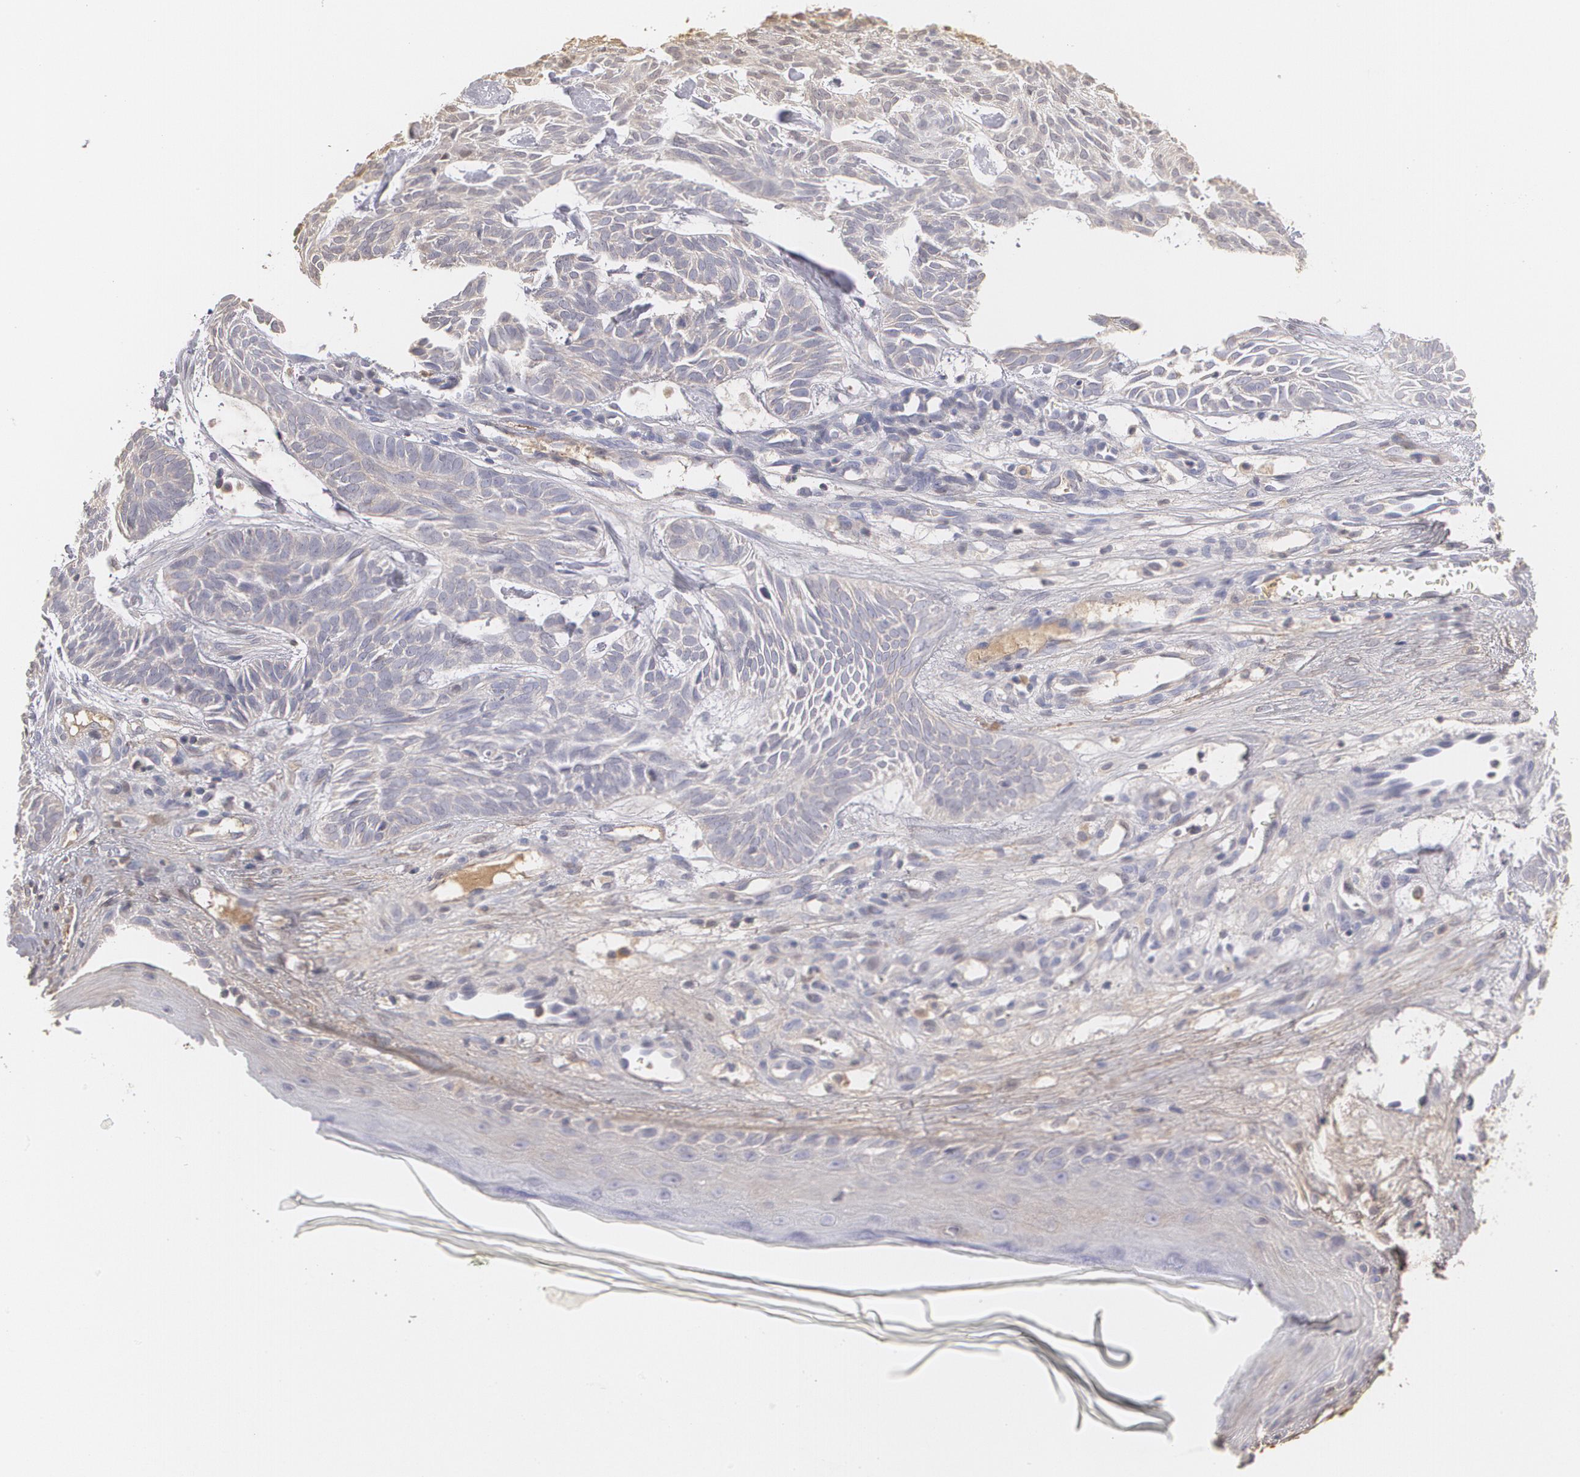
{"staining": {"intensity": "negative", "quantity": "none", "location": "none"}, "tissue": "skin cancer", "cell_type": "Tumor cells", "image_type": "cancer", "snomed": [{"axis": "morphology", "description": "Basal cell carcinoma"}, {"axis": "topography", "description": "Skin"}], "caption": "A histopathology image of skin basal cell carcinoma stained for a protein exhibits no brown staining in tumor cells.", "gene": "SERPINA1", "patient": {"sex": "male", "age": 75}}